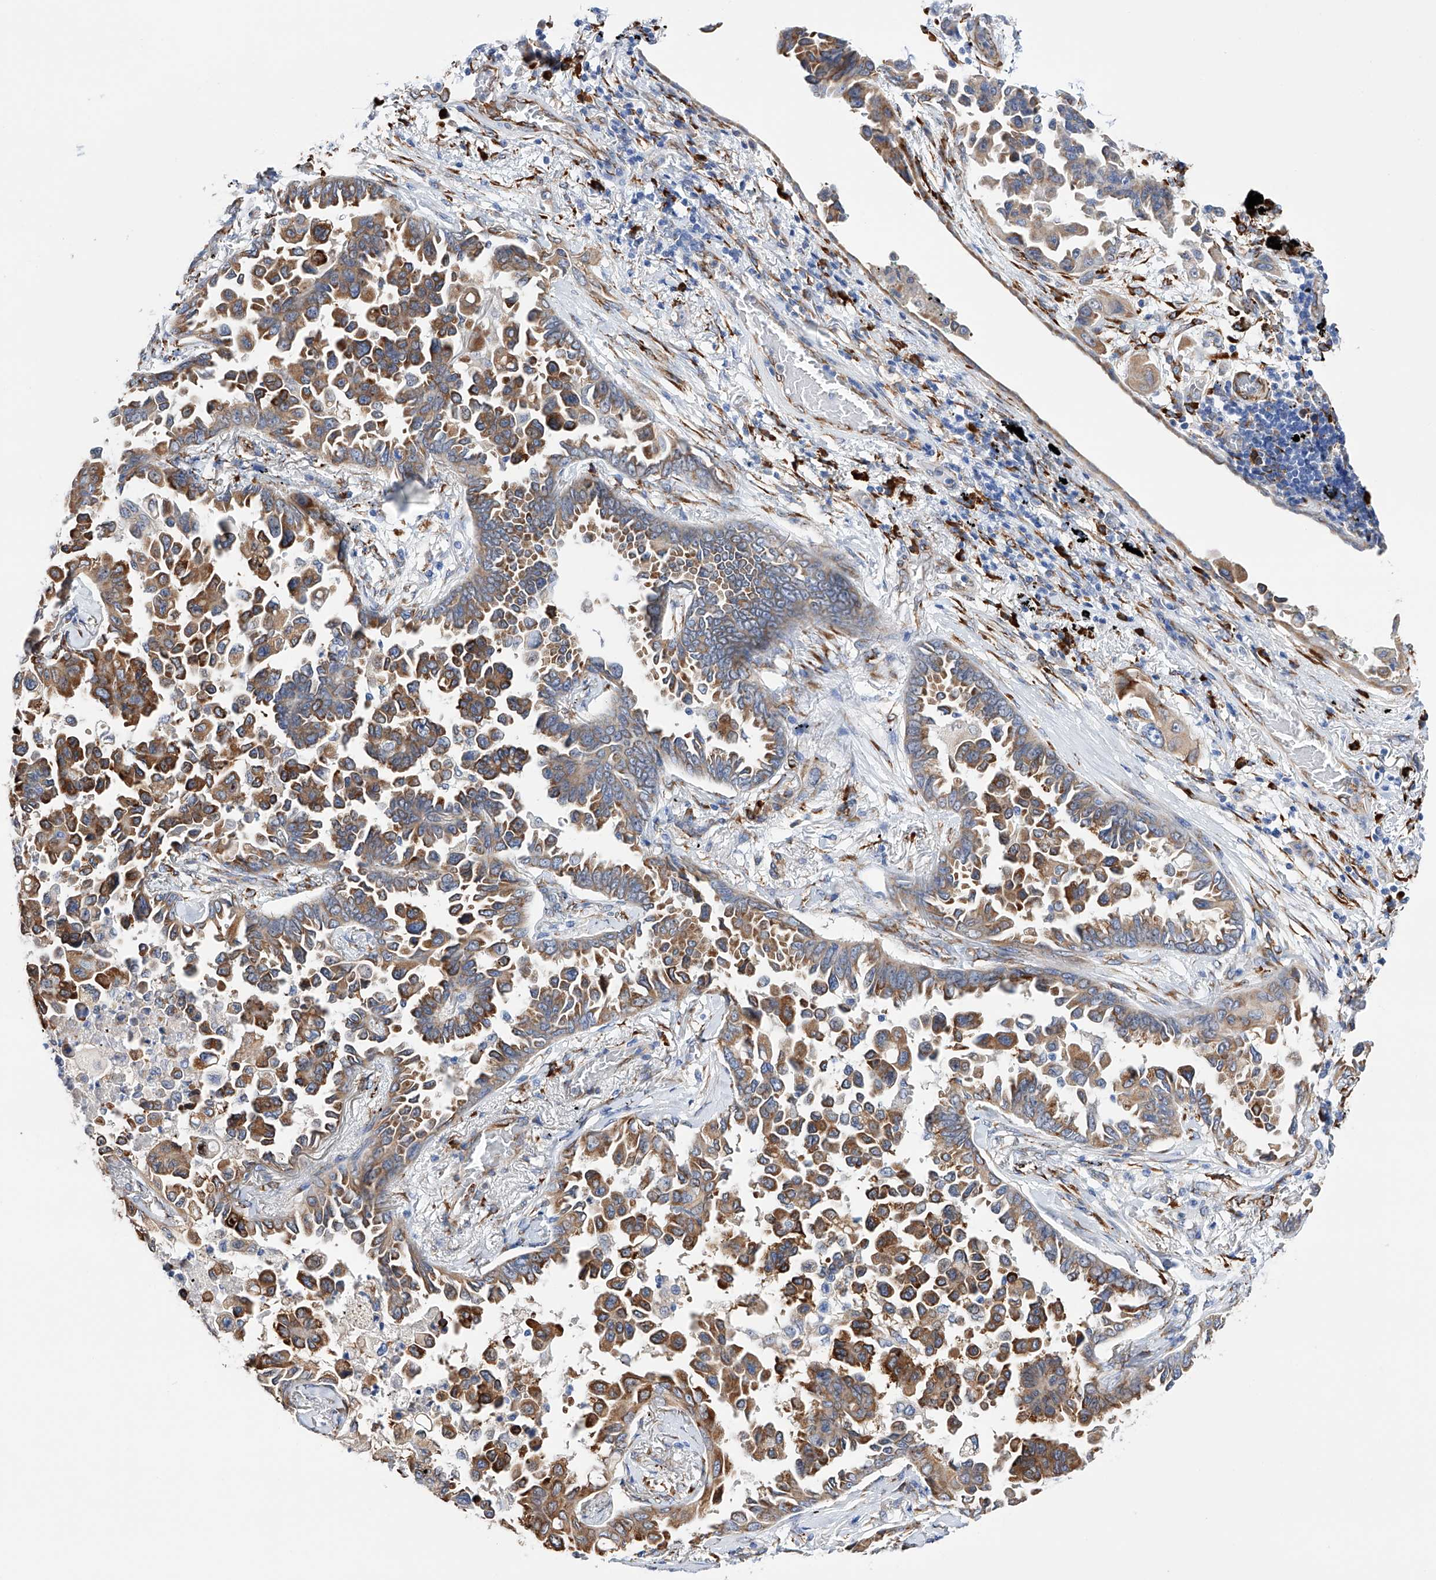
{"staining": {"intensity": "moderate", "quantity": ">75%", "location": "cytoplasmic/membranous"}, "tissue": "lung cancer", "cell_type": "Tumor cells", "image_type": "cancer", "snomed": [{"axis": "morphology", "description": "Adenocarcinoma, NOS"}, {"axis": "topography", "description": "Lung"}], "caption": "This is a photomicrograph of immunohistochemistry (IHC) staining of lung cancer, which shows moderate expression in the cytoplasmic/membranous of tumor cells.", "gene": "PDIA5", "patient": {"sex": "female", "age": 67}}